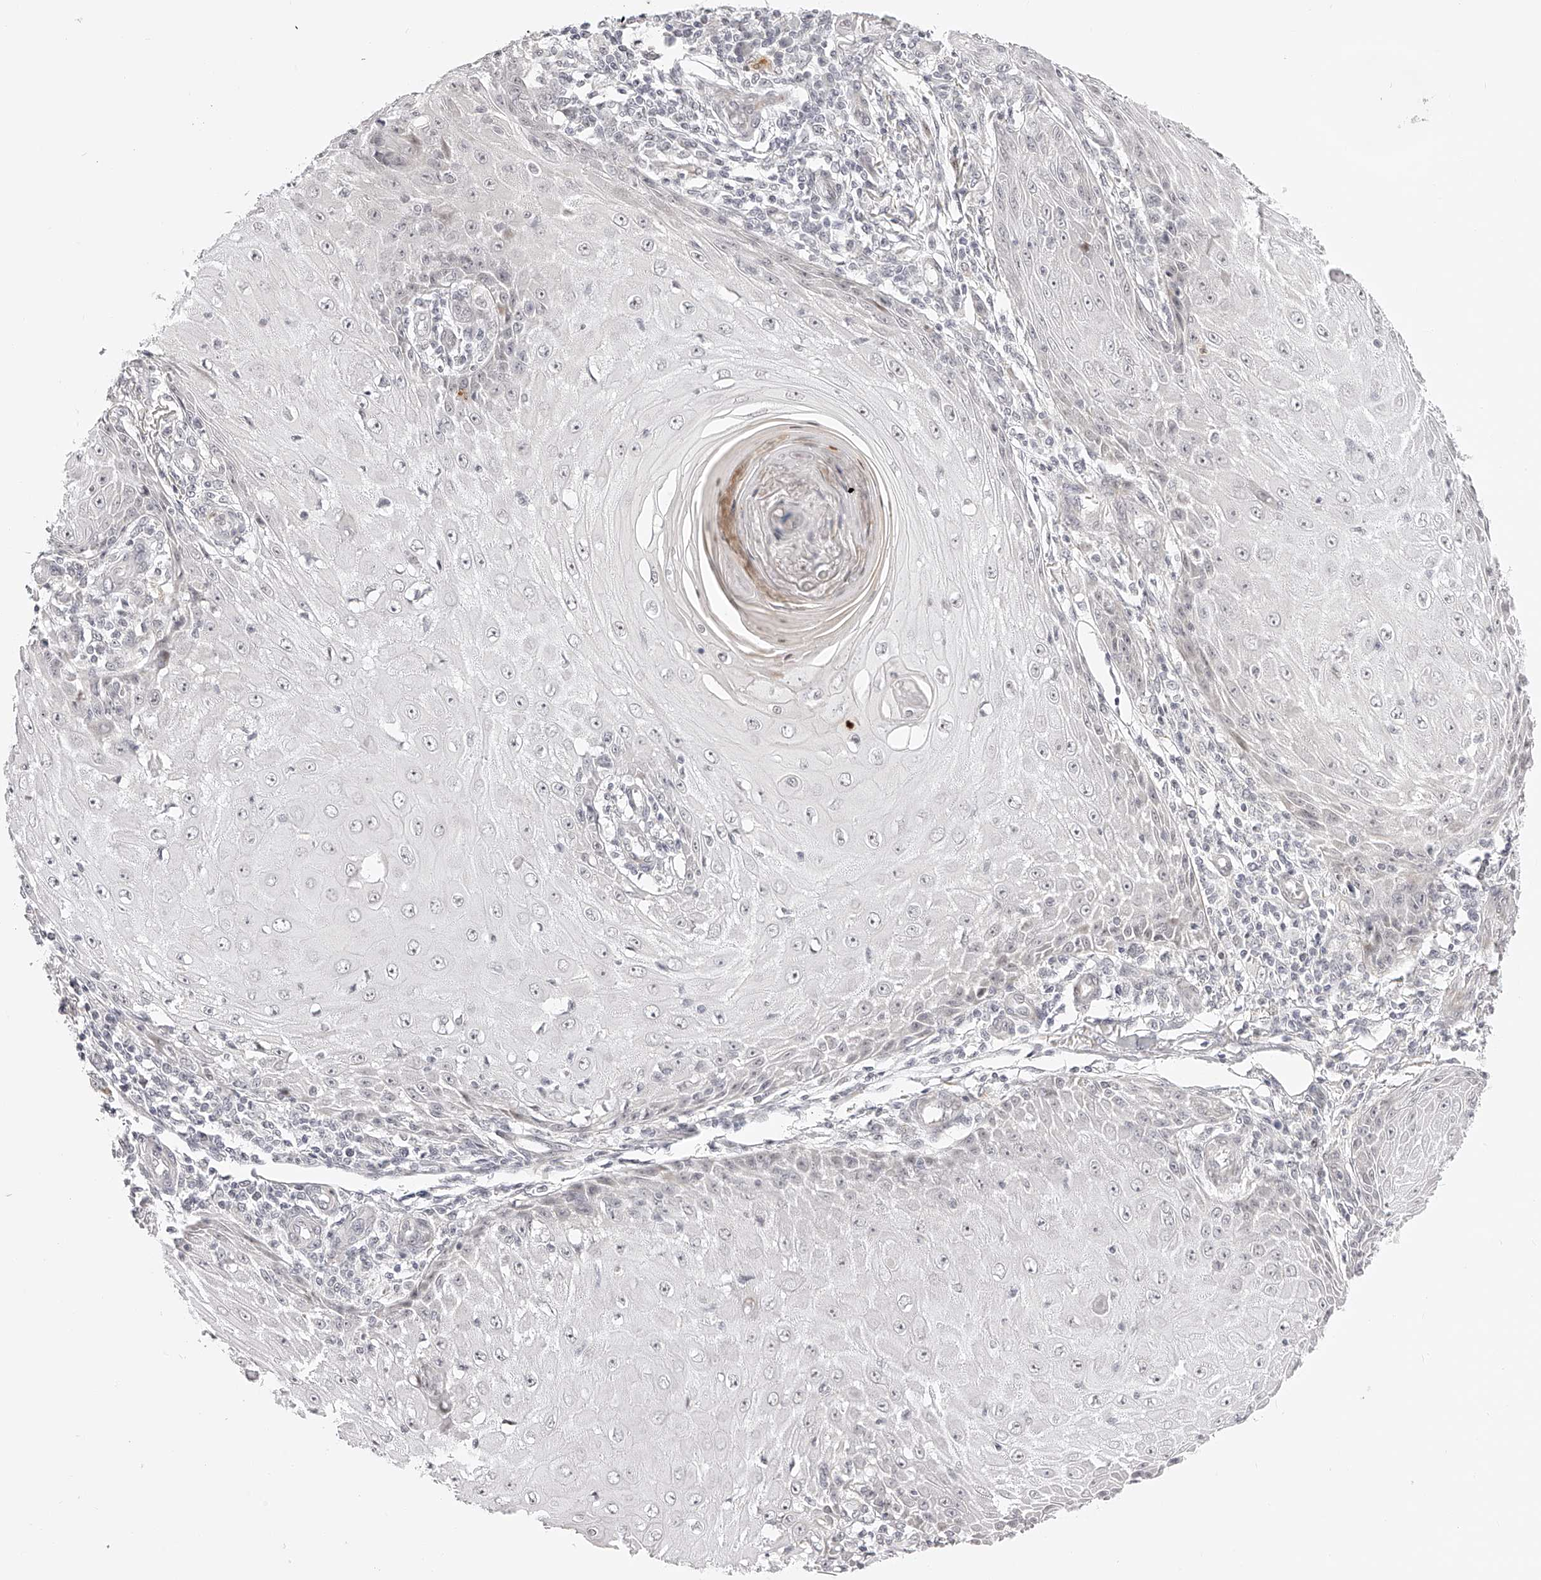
{"staining": {"intensity": "negative", "quantity": "none", "location": "none"}, "tissue": "skin cancer", "cell_type": "Tumor cells", "image_type": "cancer", "snomed": [{"axis": "morphology", "description": "Squamous cell carcinoma, NOS"}, {"axis": "topography", "description": "Skin"}], "caption": "This is an immunohistochemistry photomicrograph of skin cancer. There is no staining in tumor cells.", "gene": "PLEKHG1", "patient": {"sex": "female", "age": 73}}